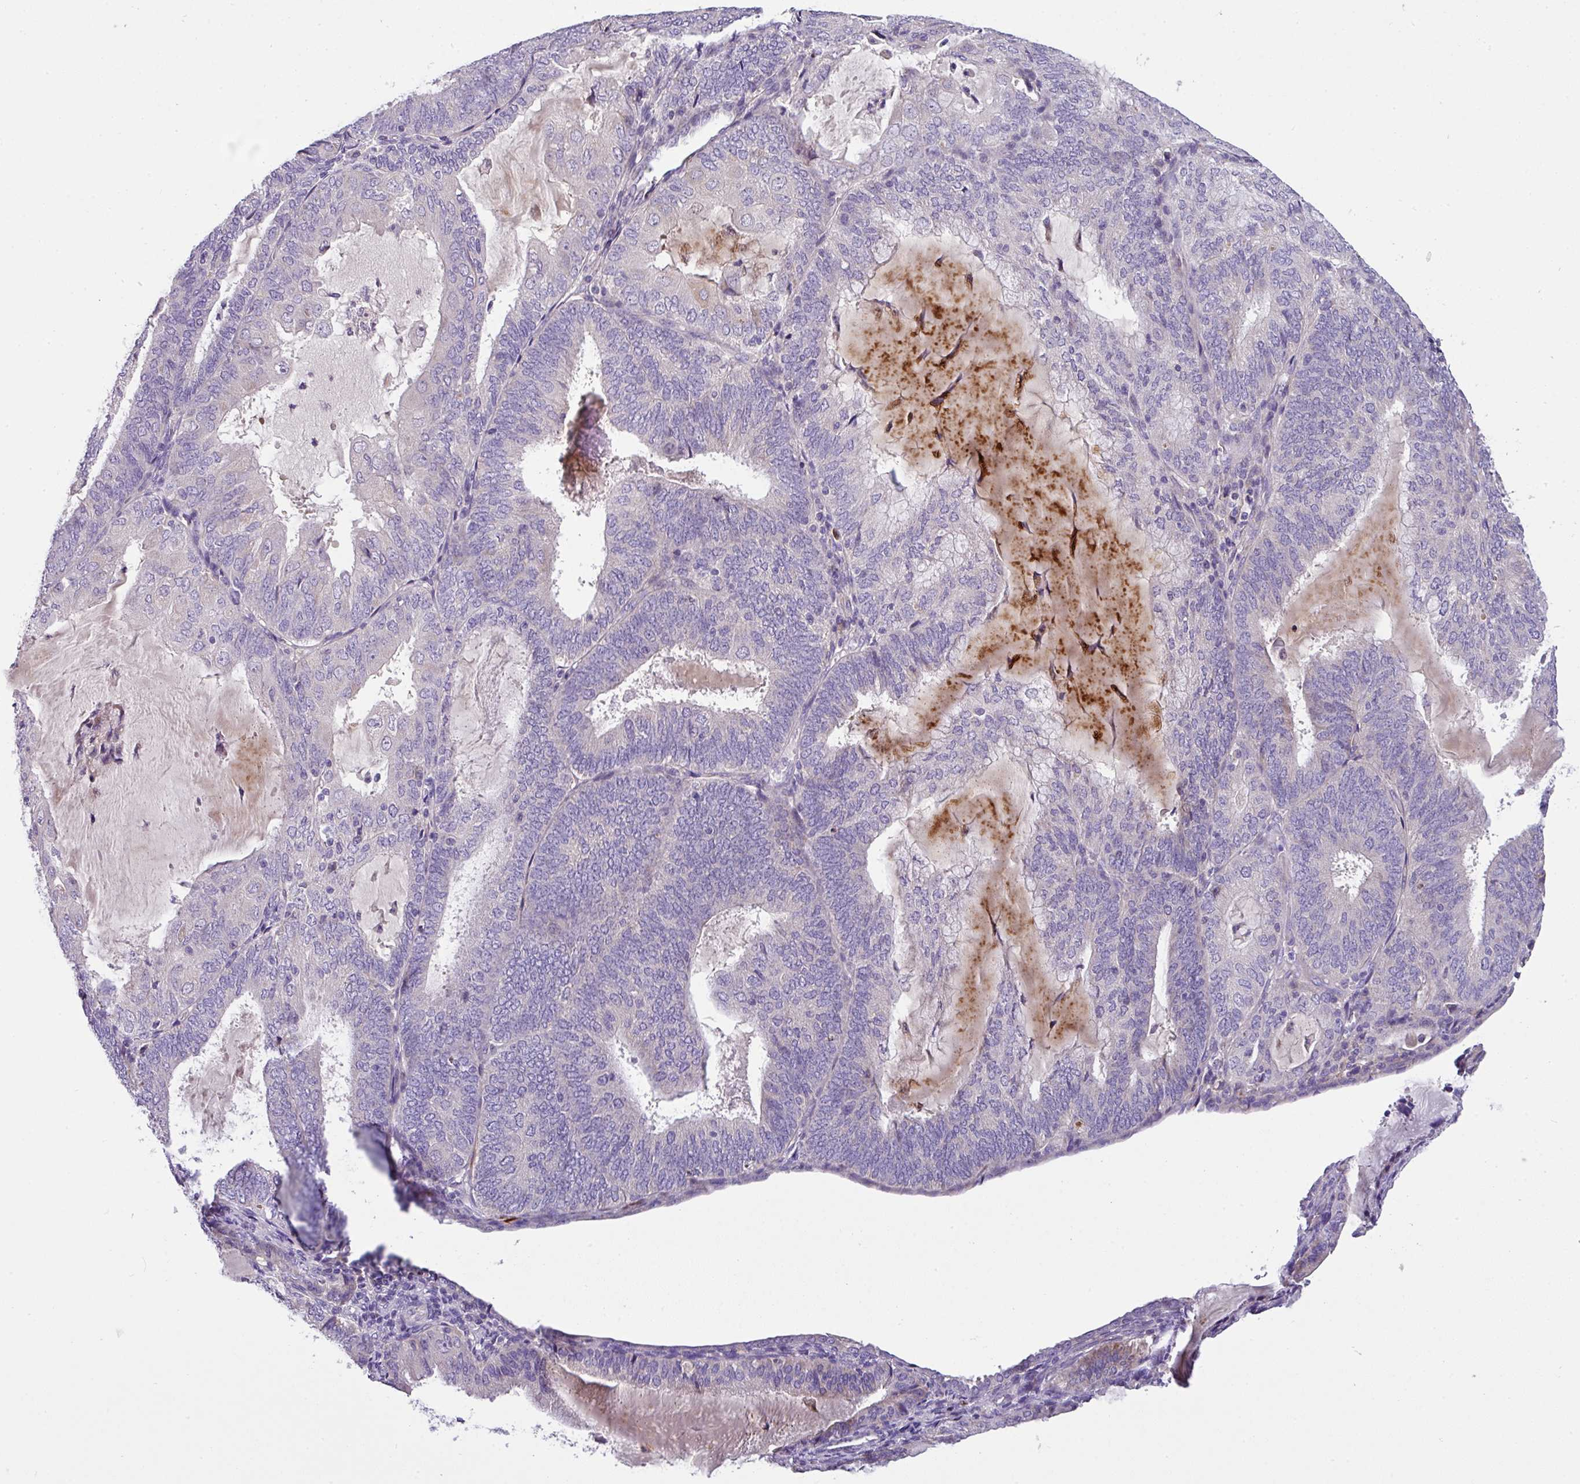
{"staining": {"intensity": "negative", "quantity": "none", "location": "none"}, "tissue": "endometrial cancer", "cell_type": "Tumor cells", "image_type": "cancer", "snomed": [{"axis": "morphology", "description": "Adenocarcinoma, NOS"}, {"axis": "topography", "description": "Endometrium"}], "caption": "Tumor cells are negative for protein expression in human endometrial cancer (adenocarcinoma). (DAB (3,3'-diaminobenzidine) immunohistochemistry (IHC) with hematoxylin counter stain).", "gene": "ANXA2R", "patient": {"sex": "female", "age": 81}}